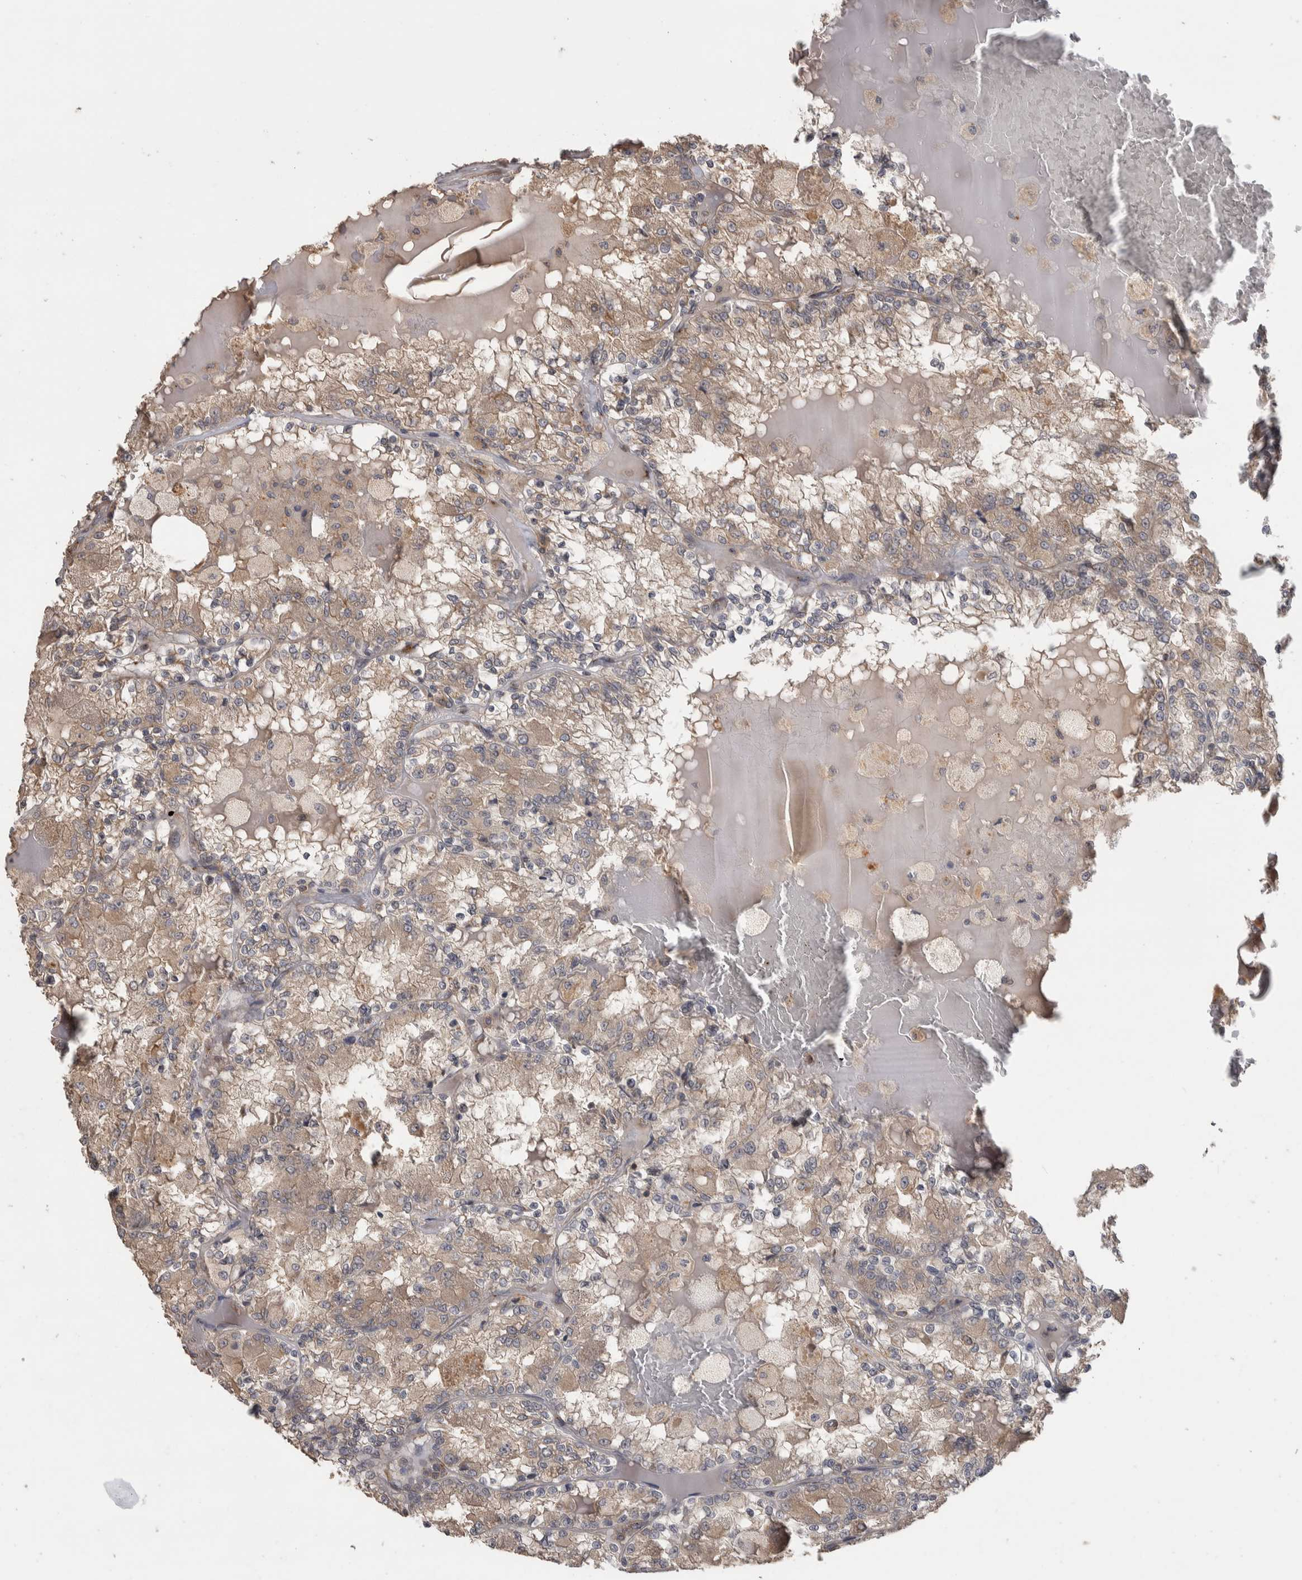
{"staining": {"intensity": "moderate", "quantity": ">75%", "location": "cytoplasmic/membranous"}, "tissue": "renal cancer", "cell_type": "Tumor cells", "image_type": "cancer", "snomed": [{"axis": "morphology", "description": "Adenocarcinoma, NOS"}, {"axis": "topography", "description": "Kidney"}], "caption": "There is medium levels of moderate cytoplasmic/membranous positivity in tumor cells of renal cancer (adenocarcinoma), as demonstrated by immunohistochemical staining (brown color).", "gene": "IFRD1", "patient": {"sex": "female", "age": 56}}